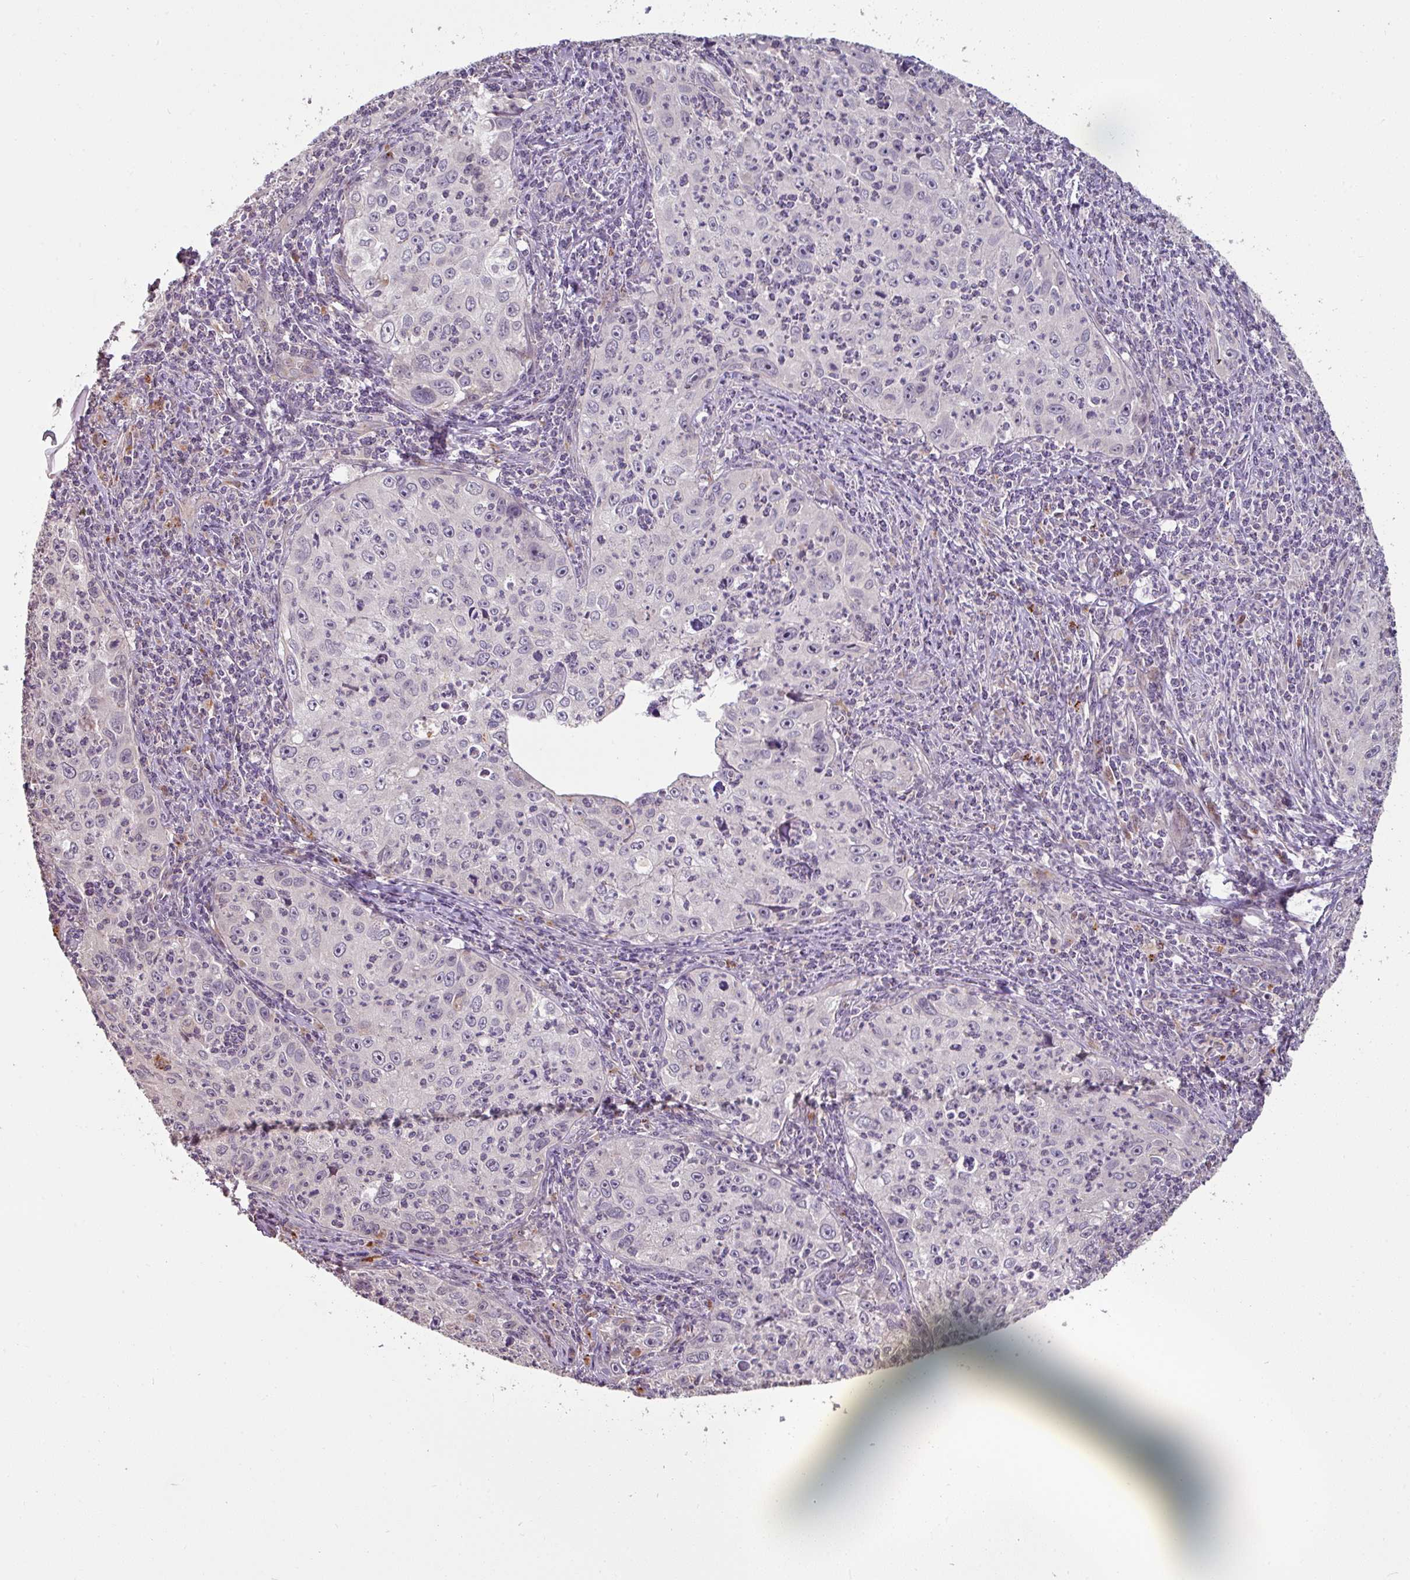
{"staining": {"intensity": "negative", "quantity": "none", "location": "none"}, "tissue": "cervical cancer", "cell_type": "Tumor cells", "image_type": "cancer", "snomed": [{"axis": "morphology", "description": "Squamous cell carcinoma, NOS"}, {"axis": "topography", "description": "Cervix"}], "caption": "Immunohistochemical staining of human cervical cancer (squamous cell carcinoma) demonstrates no significant staining in tumor cells. (Brightfield microscopy of DAB immunohistochemistry (IHC) at high magnification).", "gene": "CXCR5", "patient": {"sex": "female", "age": 30}}